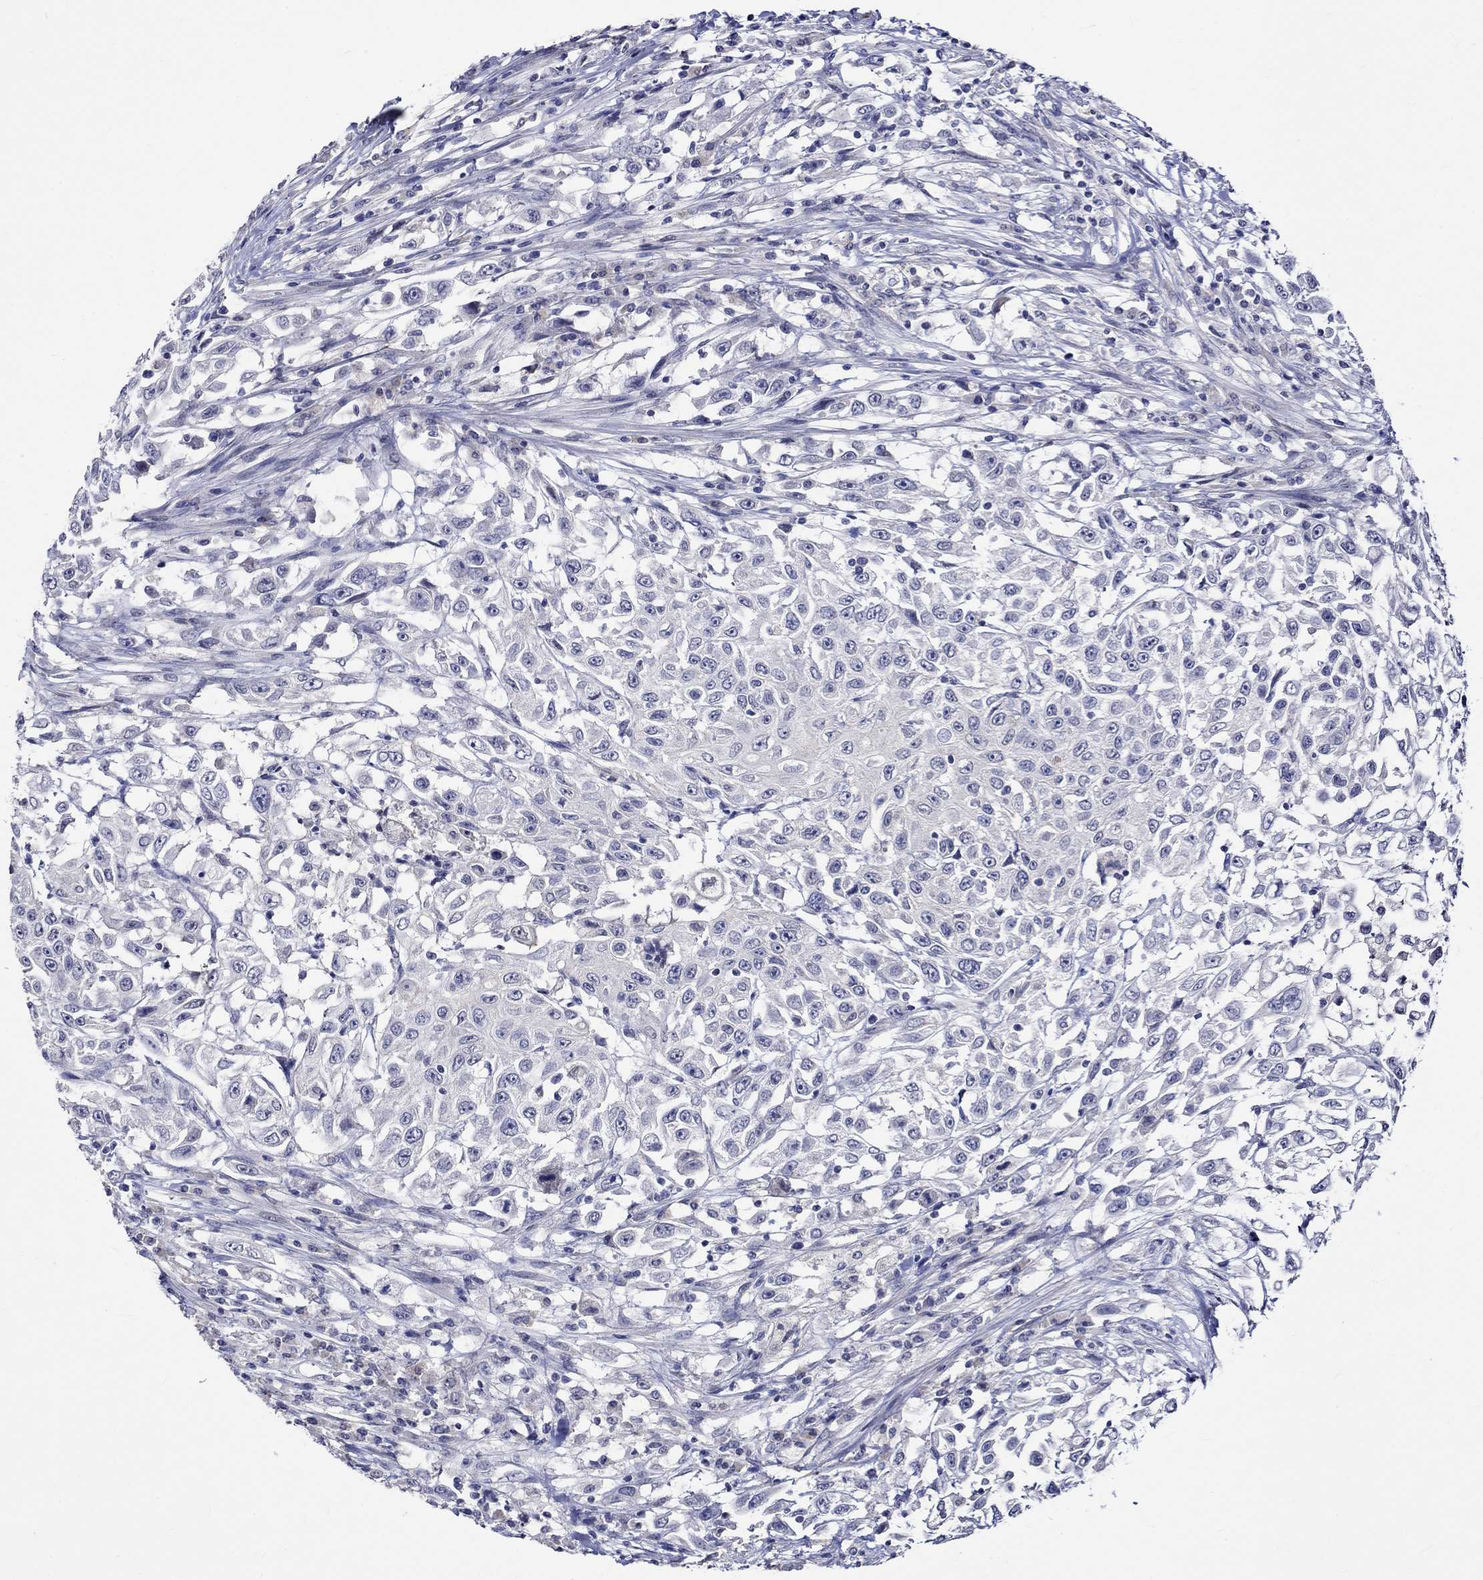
{"staining": {"intensity": "negative", "quantity": "none", "location": "none"}, "tissue": "urothelial cancer", "cell_type": "Tumor cells", "image_type": "cancer", "snomed": [{"axis": "morphology", "description": "Urothelial carcinoma, High grade"}, {"axis": "topography", "description": "Urinary bladder"}], "caption": "IHC of urothelial carcinoma (high-grade) shows no positivity in tumor cells.", "gene": "CRYAB", "patient": {"sex": "female", "age": 56}}